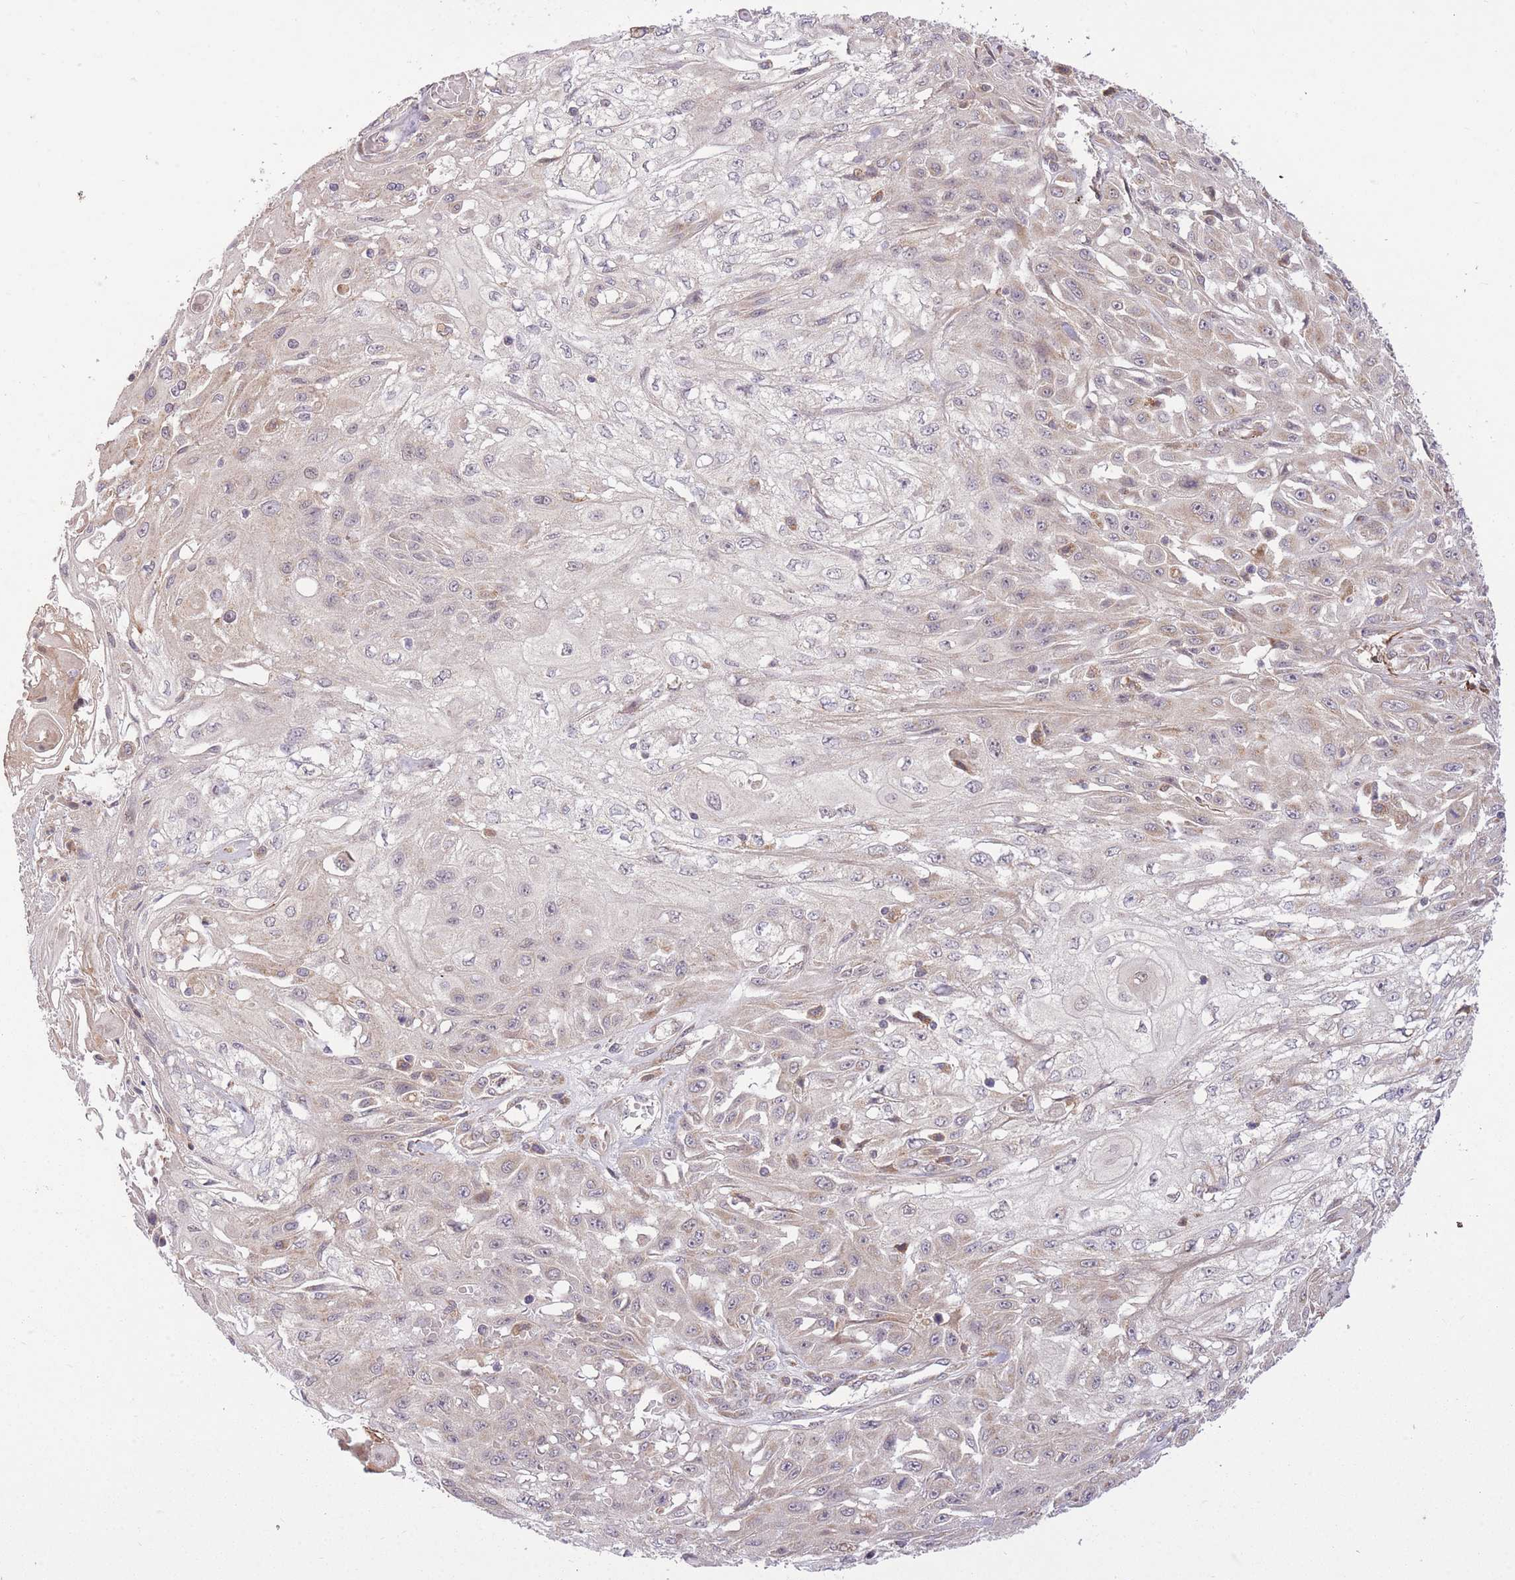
{"staining": {"intensity": "negative", "quantity": "none", "location": "none"}, "tissue": "skin cancer", "cell_type": "Tumor cells", "image_type": "cancer", "snomed": [{"axis": "morphology", "description": "Squamous cell carcinoma, NOS"}, {"axis": "morphology", "description": "Squamous cell carcinoma, metastatic, NOS"}, {"axis": "topography", "description": "Skin"}, {"axis": "topography", "description": "Lymph node"}], "caption": "Tumor cells are negative for protein expression in human skin cancer (metastatic squamous cell carcinoma).", "gene": "ZNF391", "patient": {"sex": "male", "age": 75}}